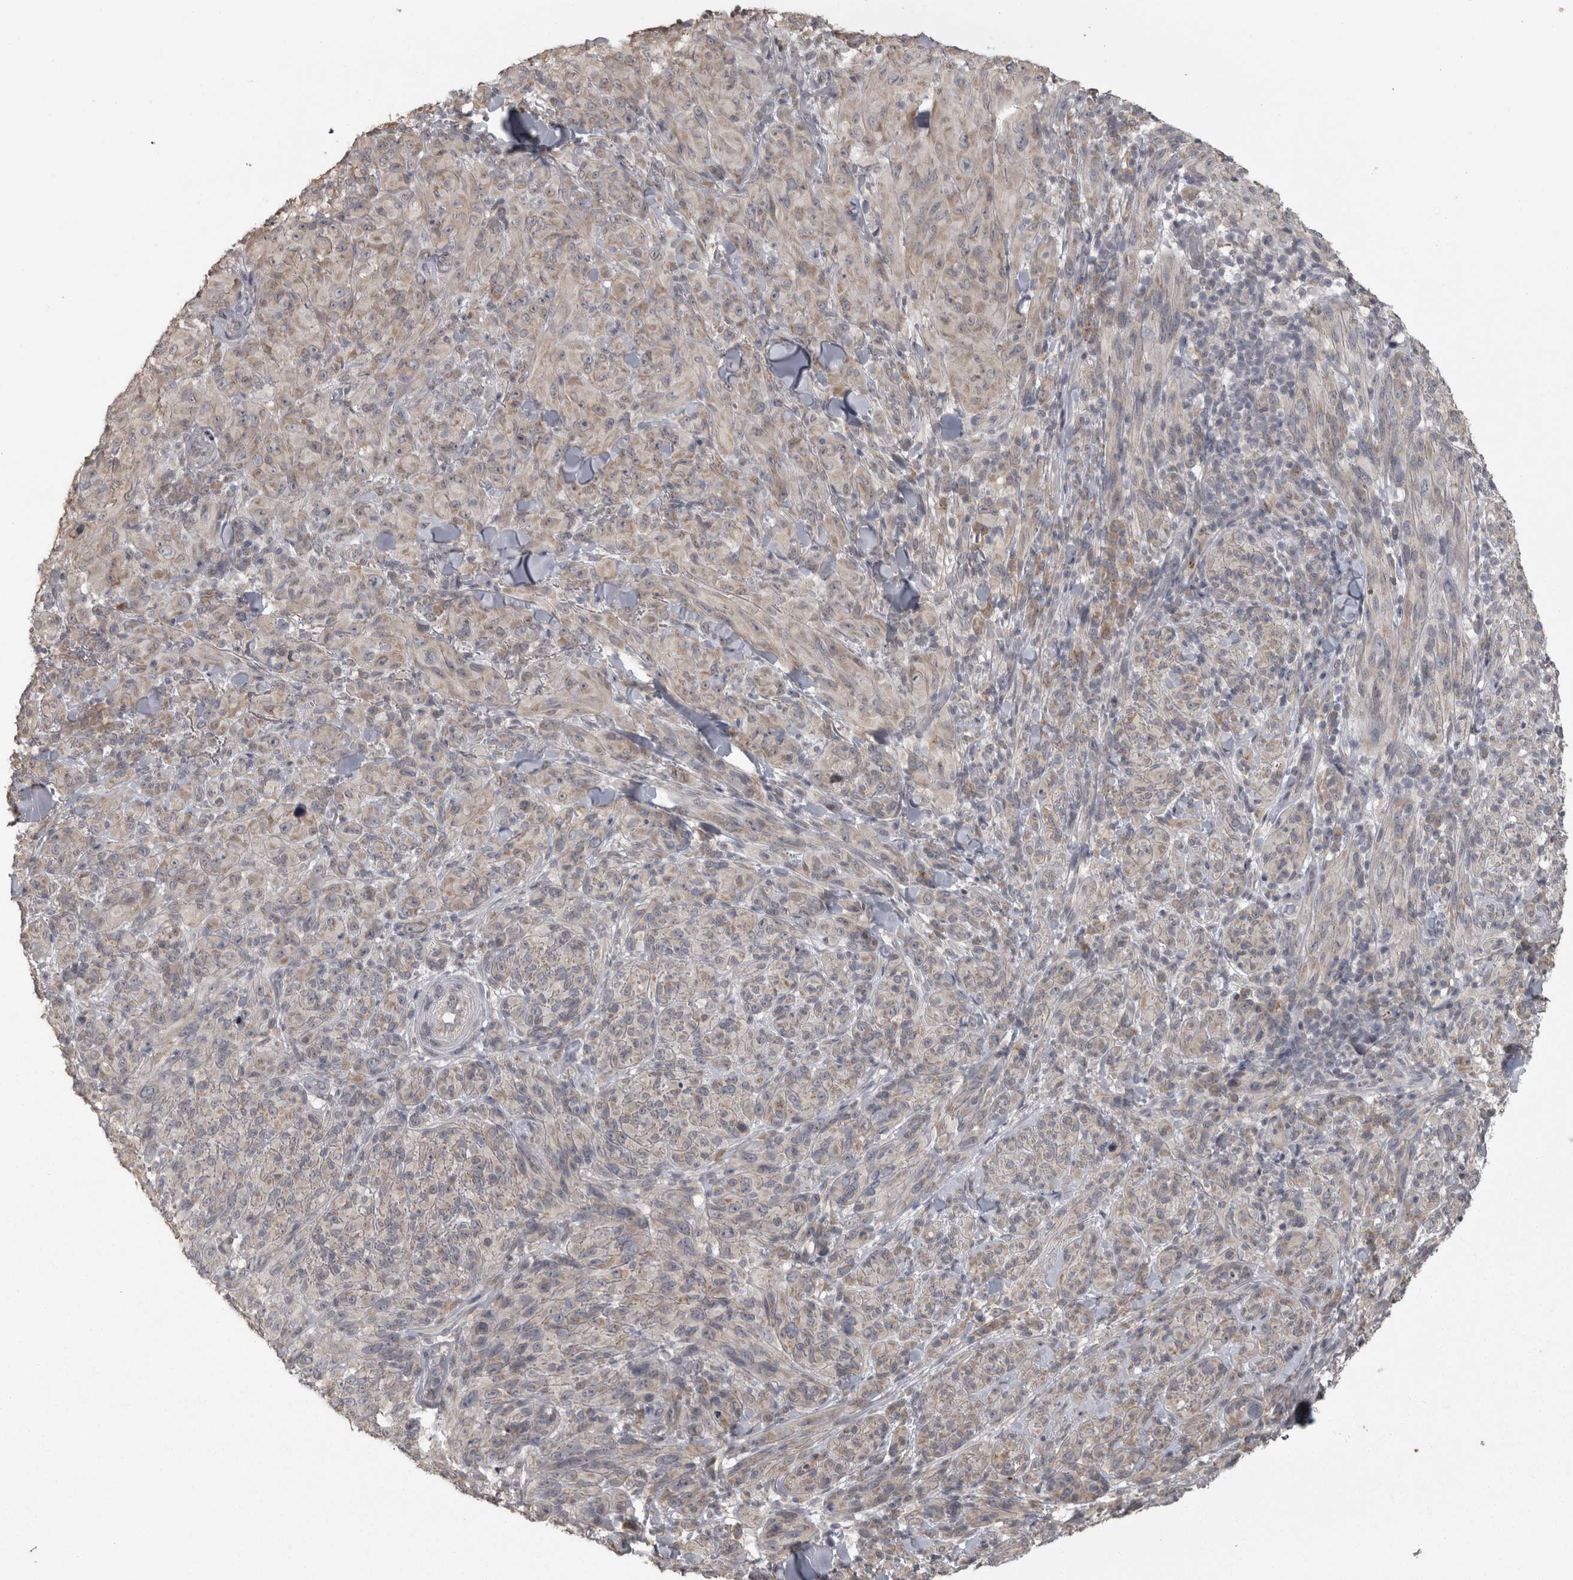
{"staining": {"intensity": "weak", "quantity": "25%-75%", "location": "cytoplasmic/membranous"}, "tissue": "melanoma", "cell_type": "Tumor cells", "image_type": "cancer", "snomed": [{"axis": "morphology", "description": "Malignant melanoma, NOS"}, {"axis": "topography", "description": "Skin of head"}], "caption": "This photomicrograph displays melanoma stained with IHC to label a protein in brown. The cytoplasmic/membranous of tumor cells show weak positivity for the protein. Nuclei are counter-stained blue.", "gene": "RAB29", "patient": {"sex": "male", "age": 96}}